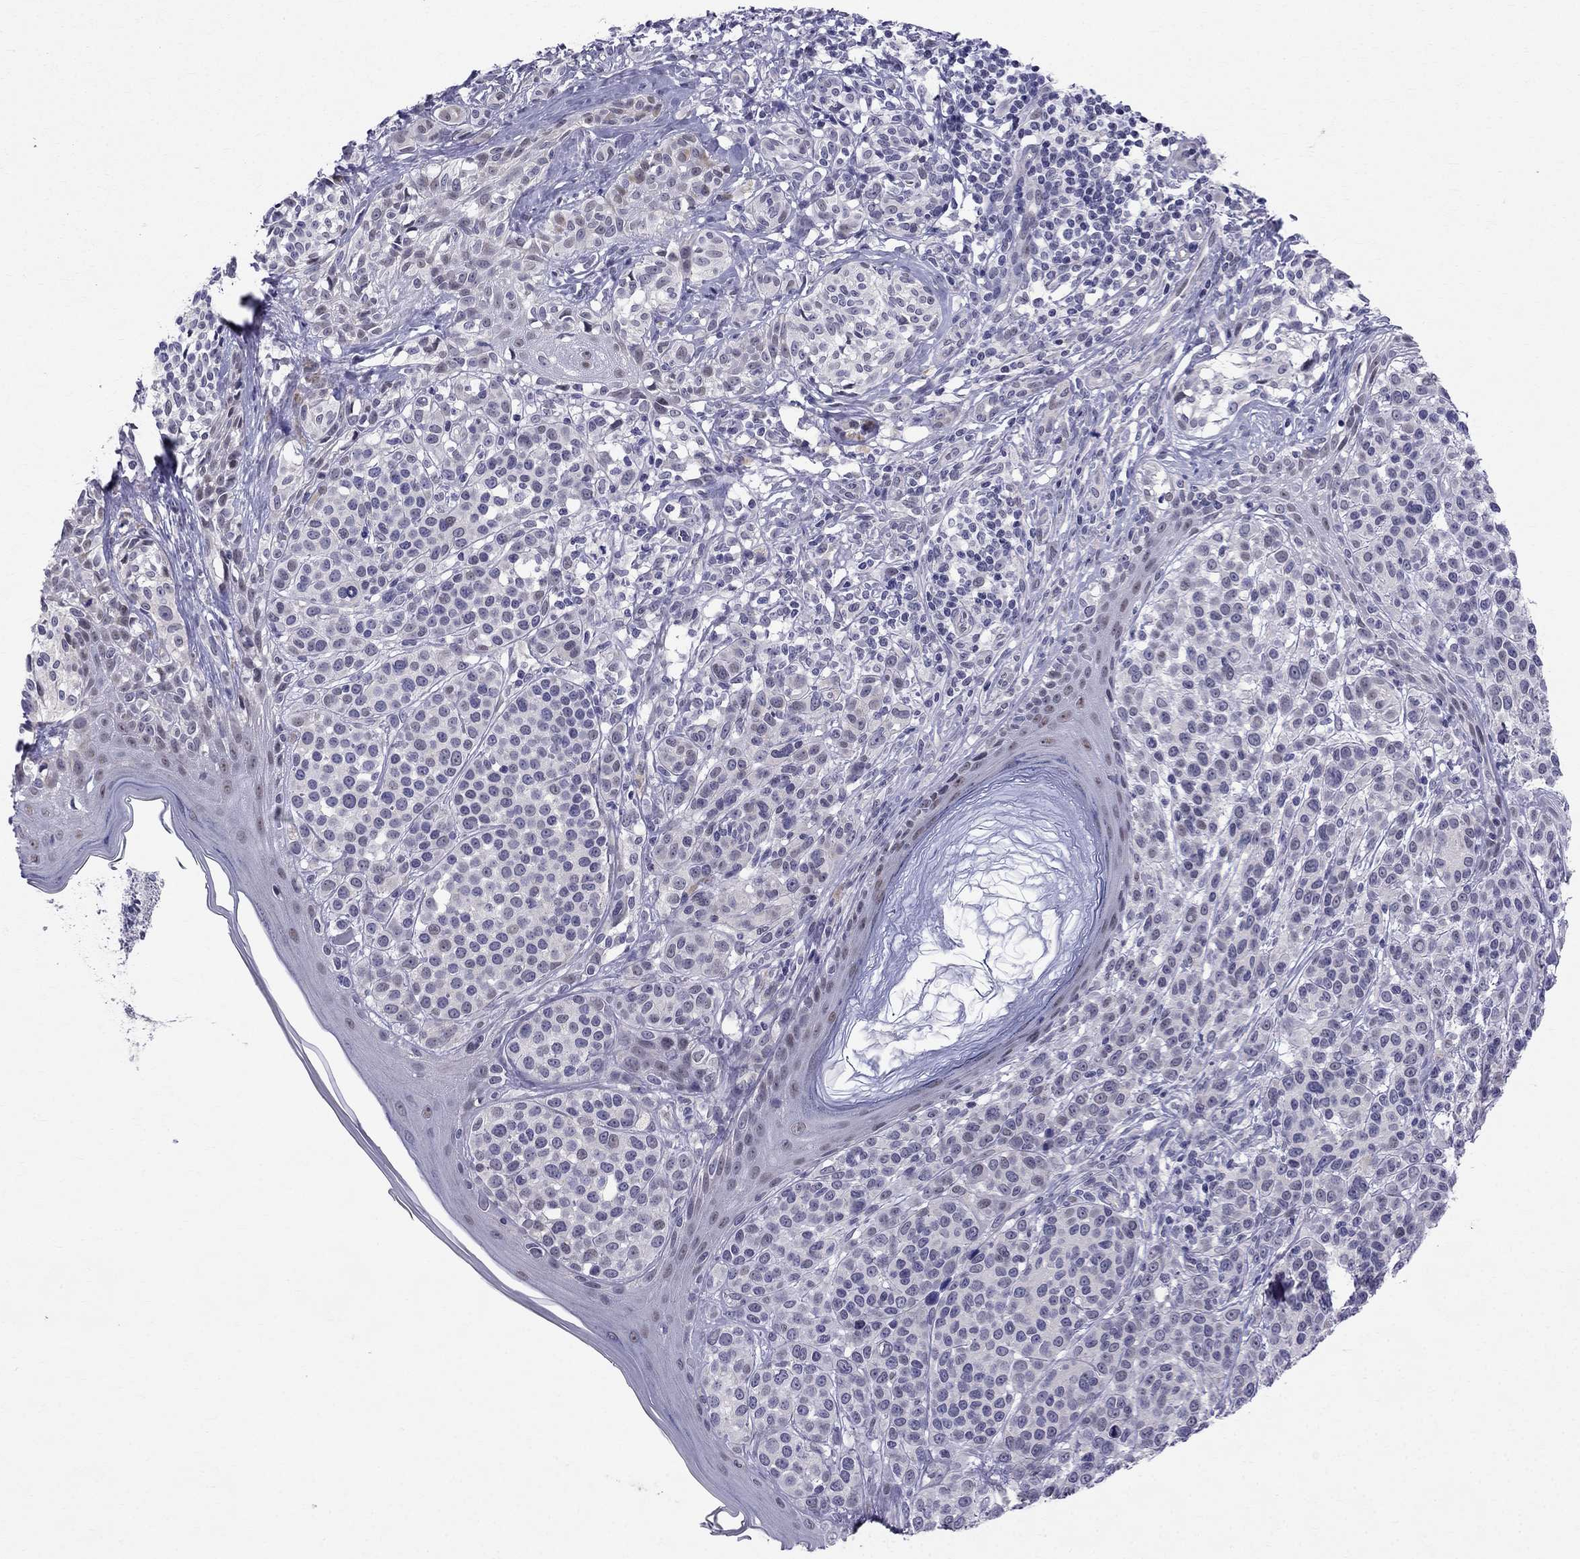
{"staining": {"intensity": "negative", "quantity": "none", "location": "none"}, "tissue": "melanoma", "cell_type": "Tumor cells", "image_type": "cancer", "snomed": [{"axis": "morphology", "description": "Malignant melanoma, NOS"}, {"axis": "topography", "description": "Skin"}], "caption": "IHC histopathology image of neoplastic tissue: melanoma stained with DAB (3,3'-diaminobenzidine) exhibits no significant protein staining in tumor cells.", "gene": "BAG5", "patient": {"sex": "male", "age": 79}}